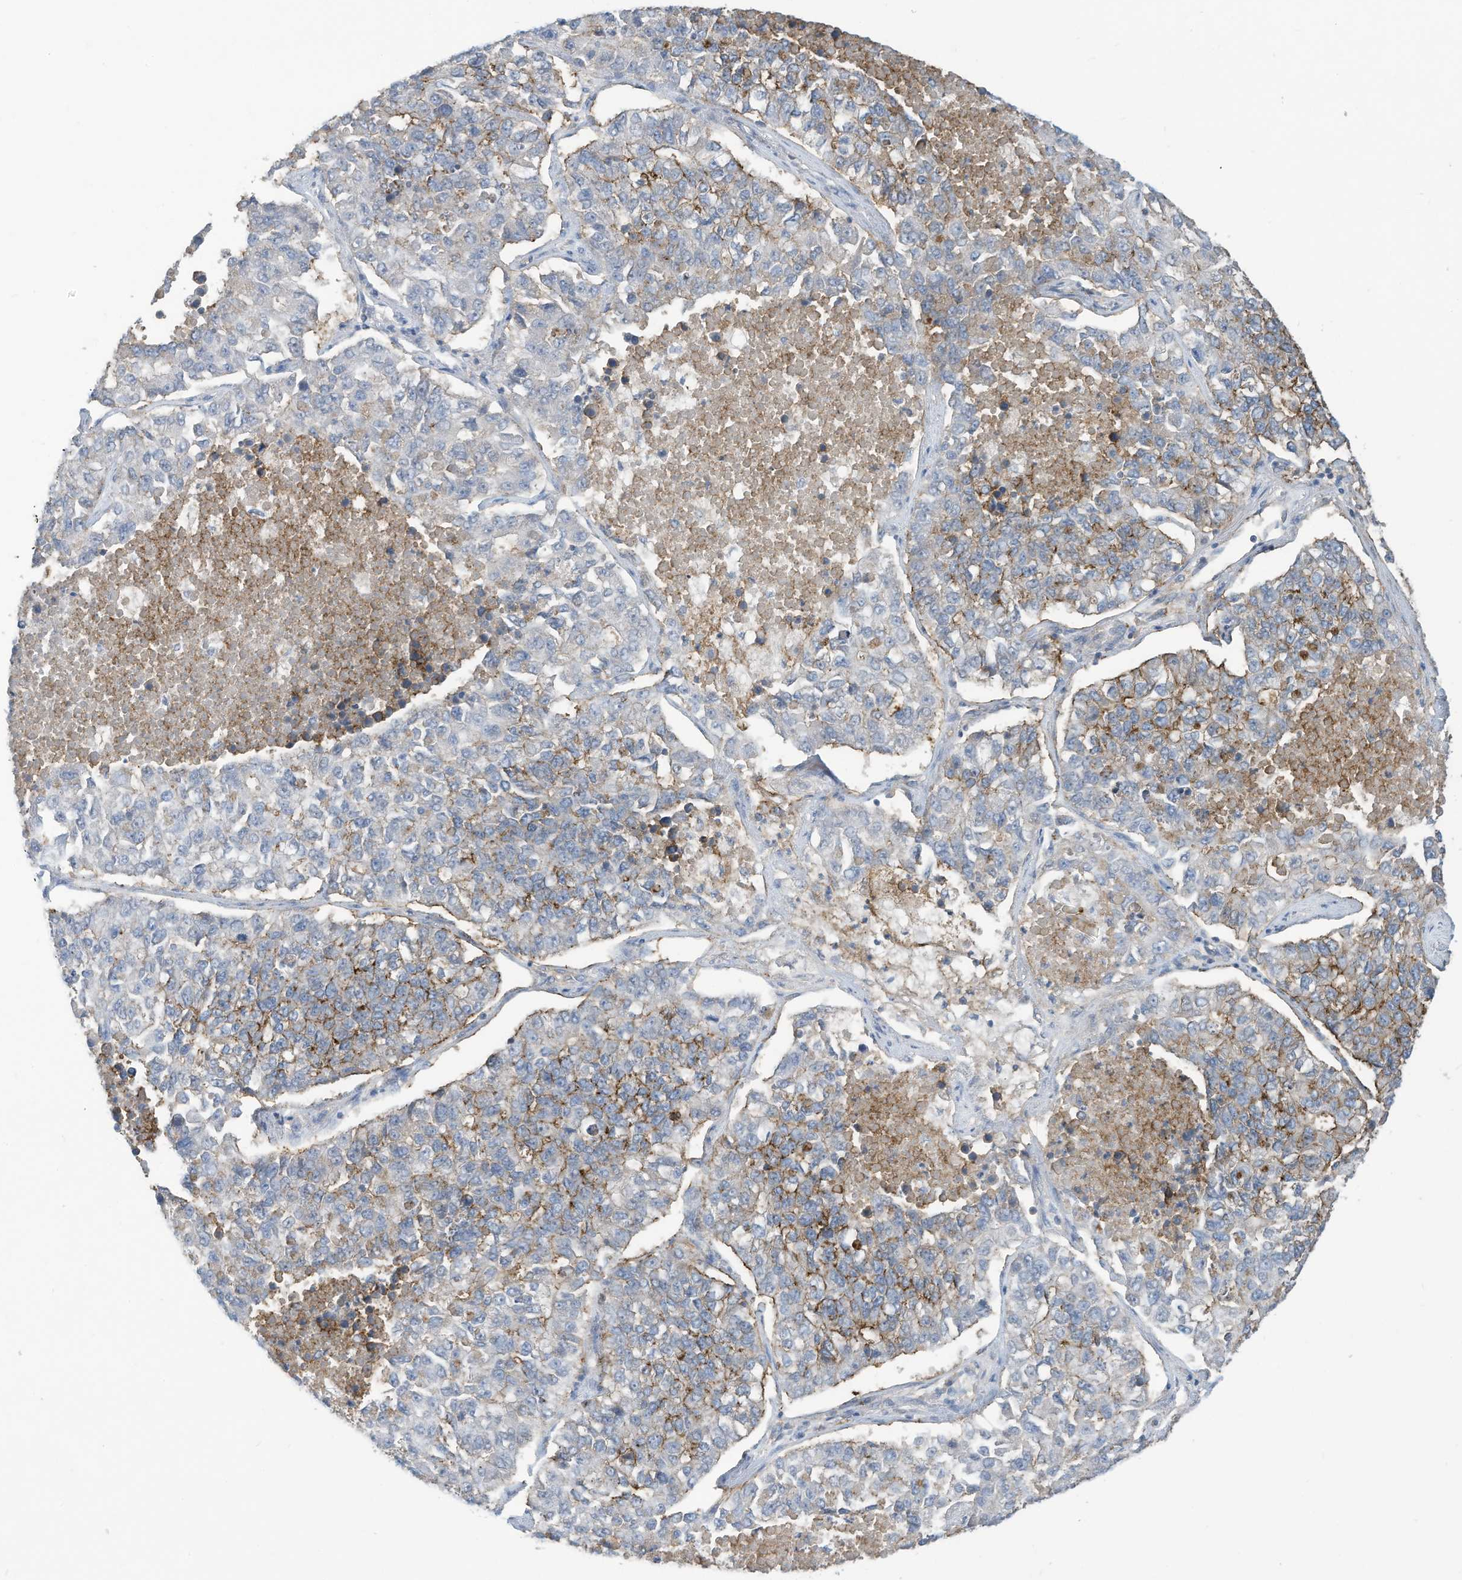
{"staining": {"intensity": "moderate", "quantity": "25%-75%", "location": "cytoplasmic/membranous"}, "tissue": "lung cancer", "cell_type": "Tumor cells", "image_type": "cancer", "snomed": [{"axis": "morphology", "description": "Adenocarcinoma, NOS"}, {"axis": "topography", "description": "Lung"}], "caption": "Lung adenocarcinoma stained for a protein (brown) displays moderate cytoplasmic/membranous positive expression in about 25%-75% of tumor cells.", "gene": "SLC1A5", "patient": {"sex": "male", "age": 49}}